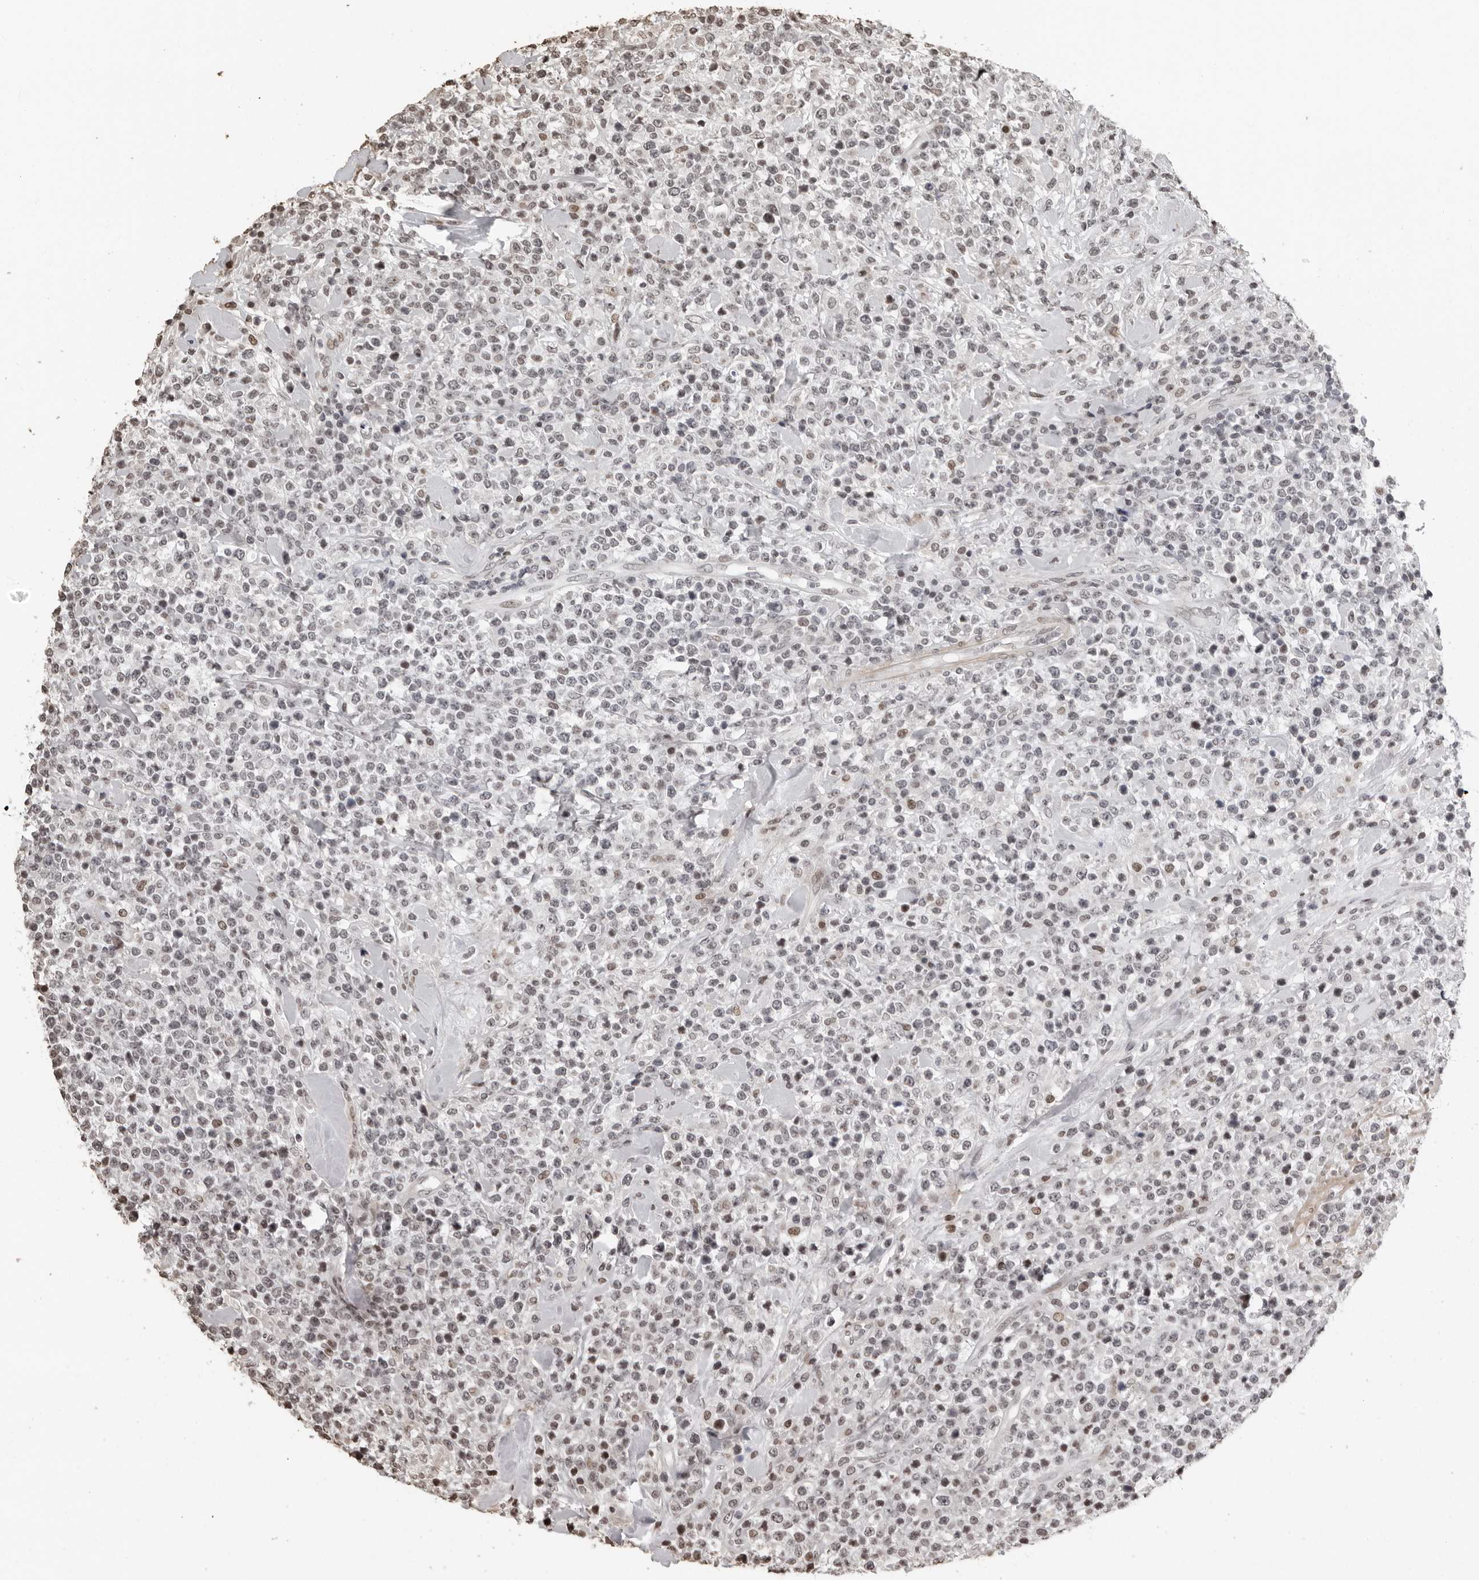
{"staining": {"intensity": "weak", "quantity": "<25%", "location": "nuclear"}, "tissue": "lymphoma", "cell_type": "Tumor cells", "image_type": "cancer", "snomed": [{"axis": "morphology", "description": "Malignant lymphoma, non-Hodgkin's type, High grade"}, {"axis": "topography", "description": "Colon"}], "caption": "IHC photomicrograph of lymphoma stained for a protein (brown), which demonstrates no positivity in tumor cells.", "gene": "ORC1", "patient": {"sex": "female", "age": 53}}